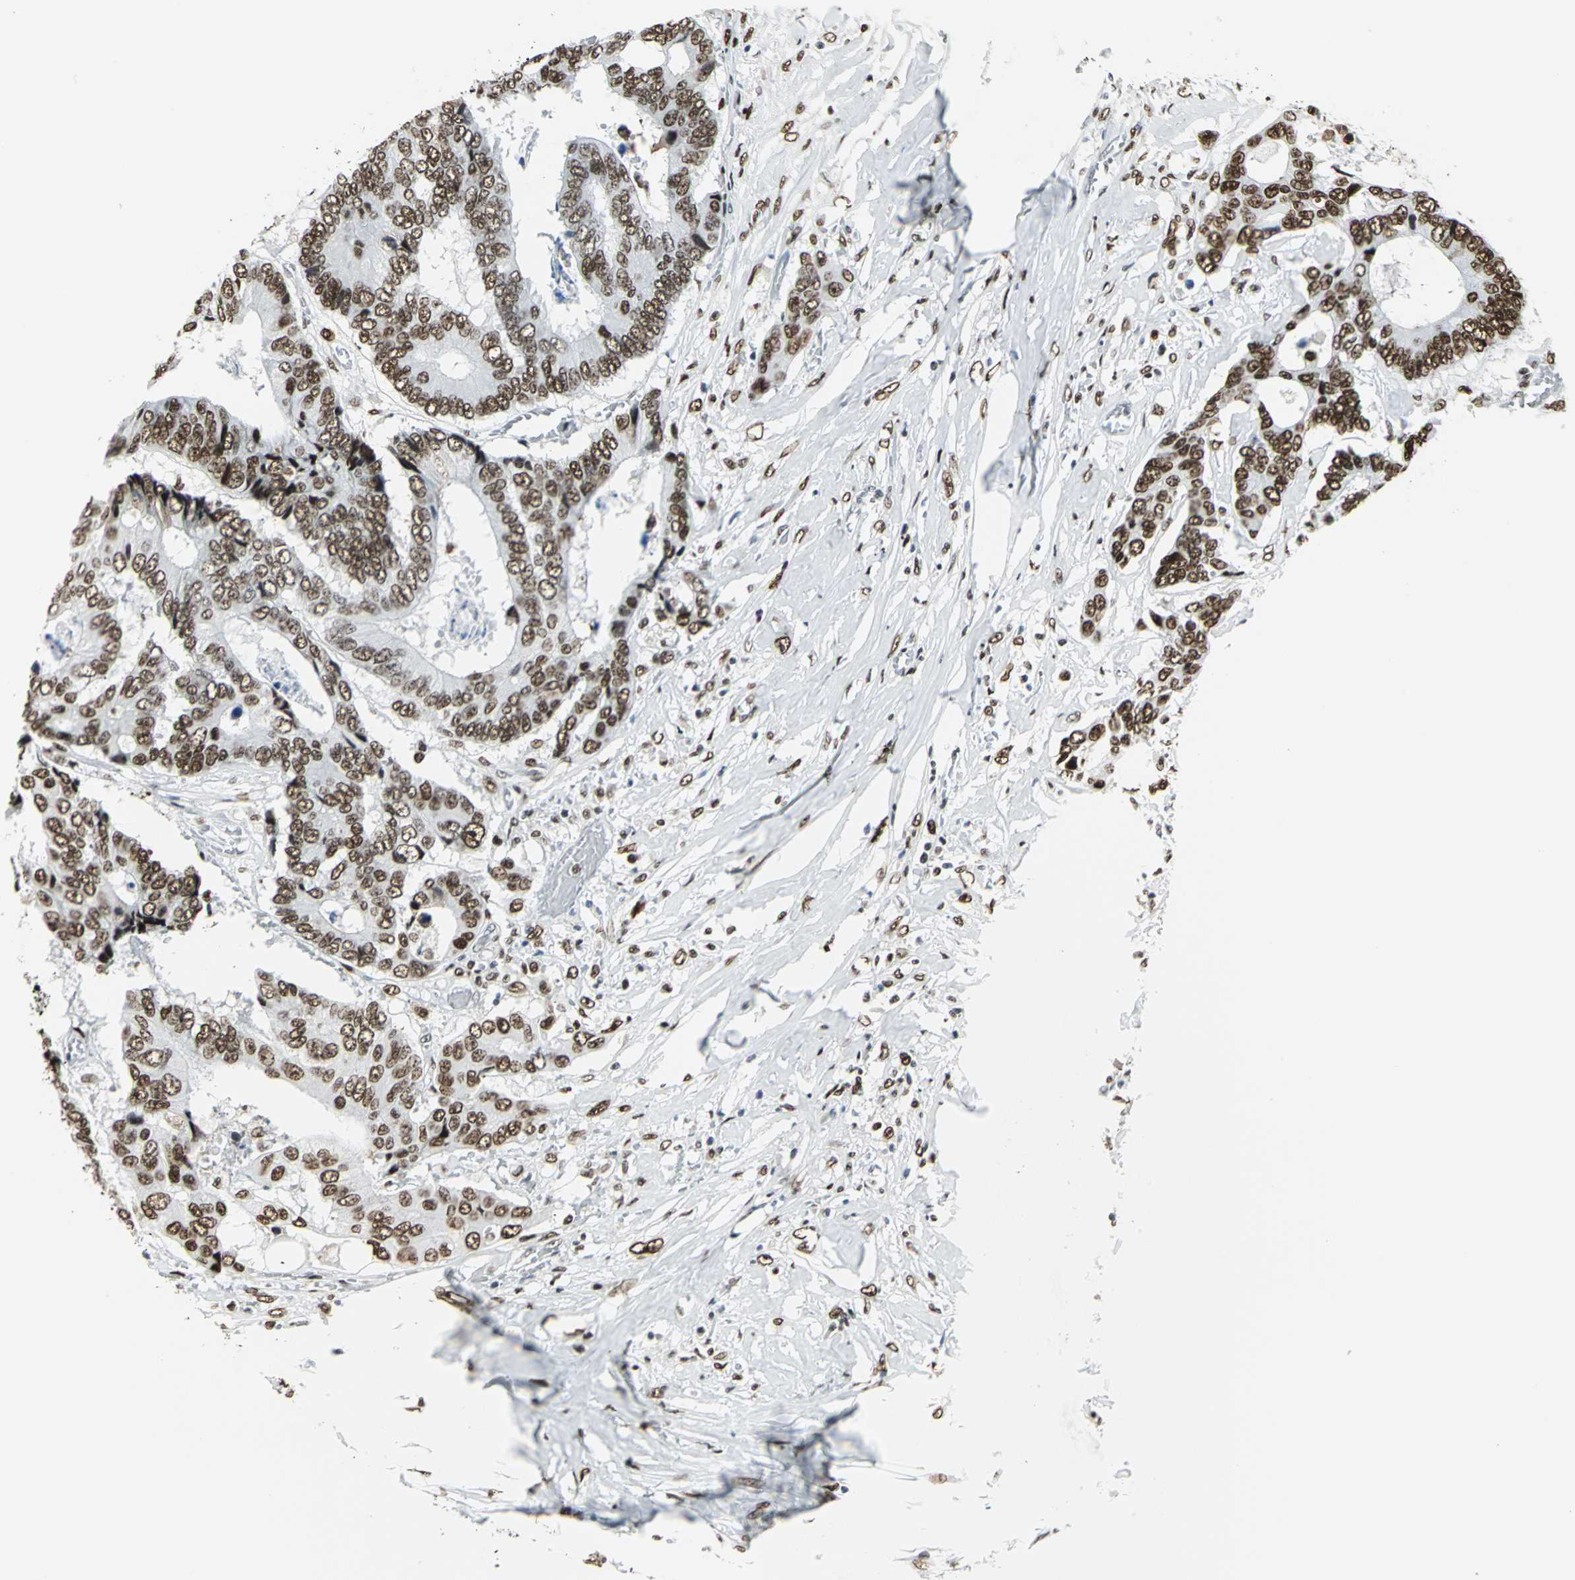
{"staining": {"intensity": "strong", "quantity": ">75%", "location": "nuclear"}, "tissue": "colorectal cancer", "cell_type": "Tumor cells", "image_type": "cancer", "snomed": [{"axis": "morphology", "description": "Adenocarcinoma, NOS"}, {"axis": "topography", "description": "Rectum"}], "caption": "Immunohistochemistry (IHC) (DAB) staining of adenocarcinoma (colorectal) shows strong nuclear protein expression in approximately >75% of tumor cells.", "gene": "HDAC2", "patient": {"sex": "male", "age": 55}}